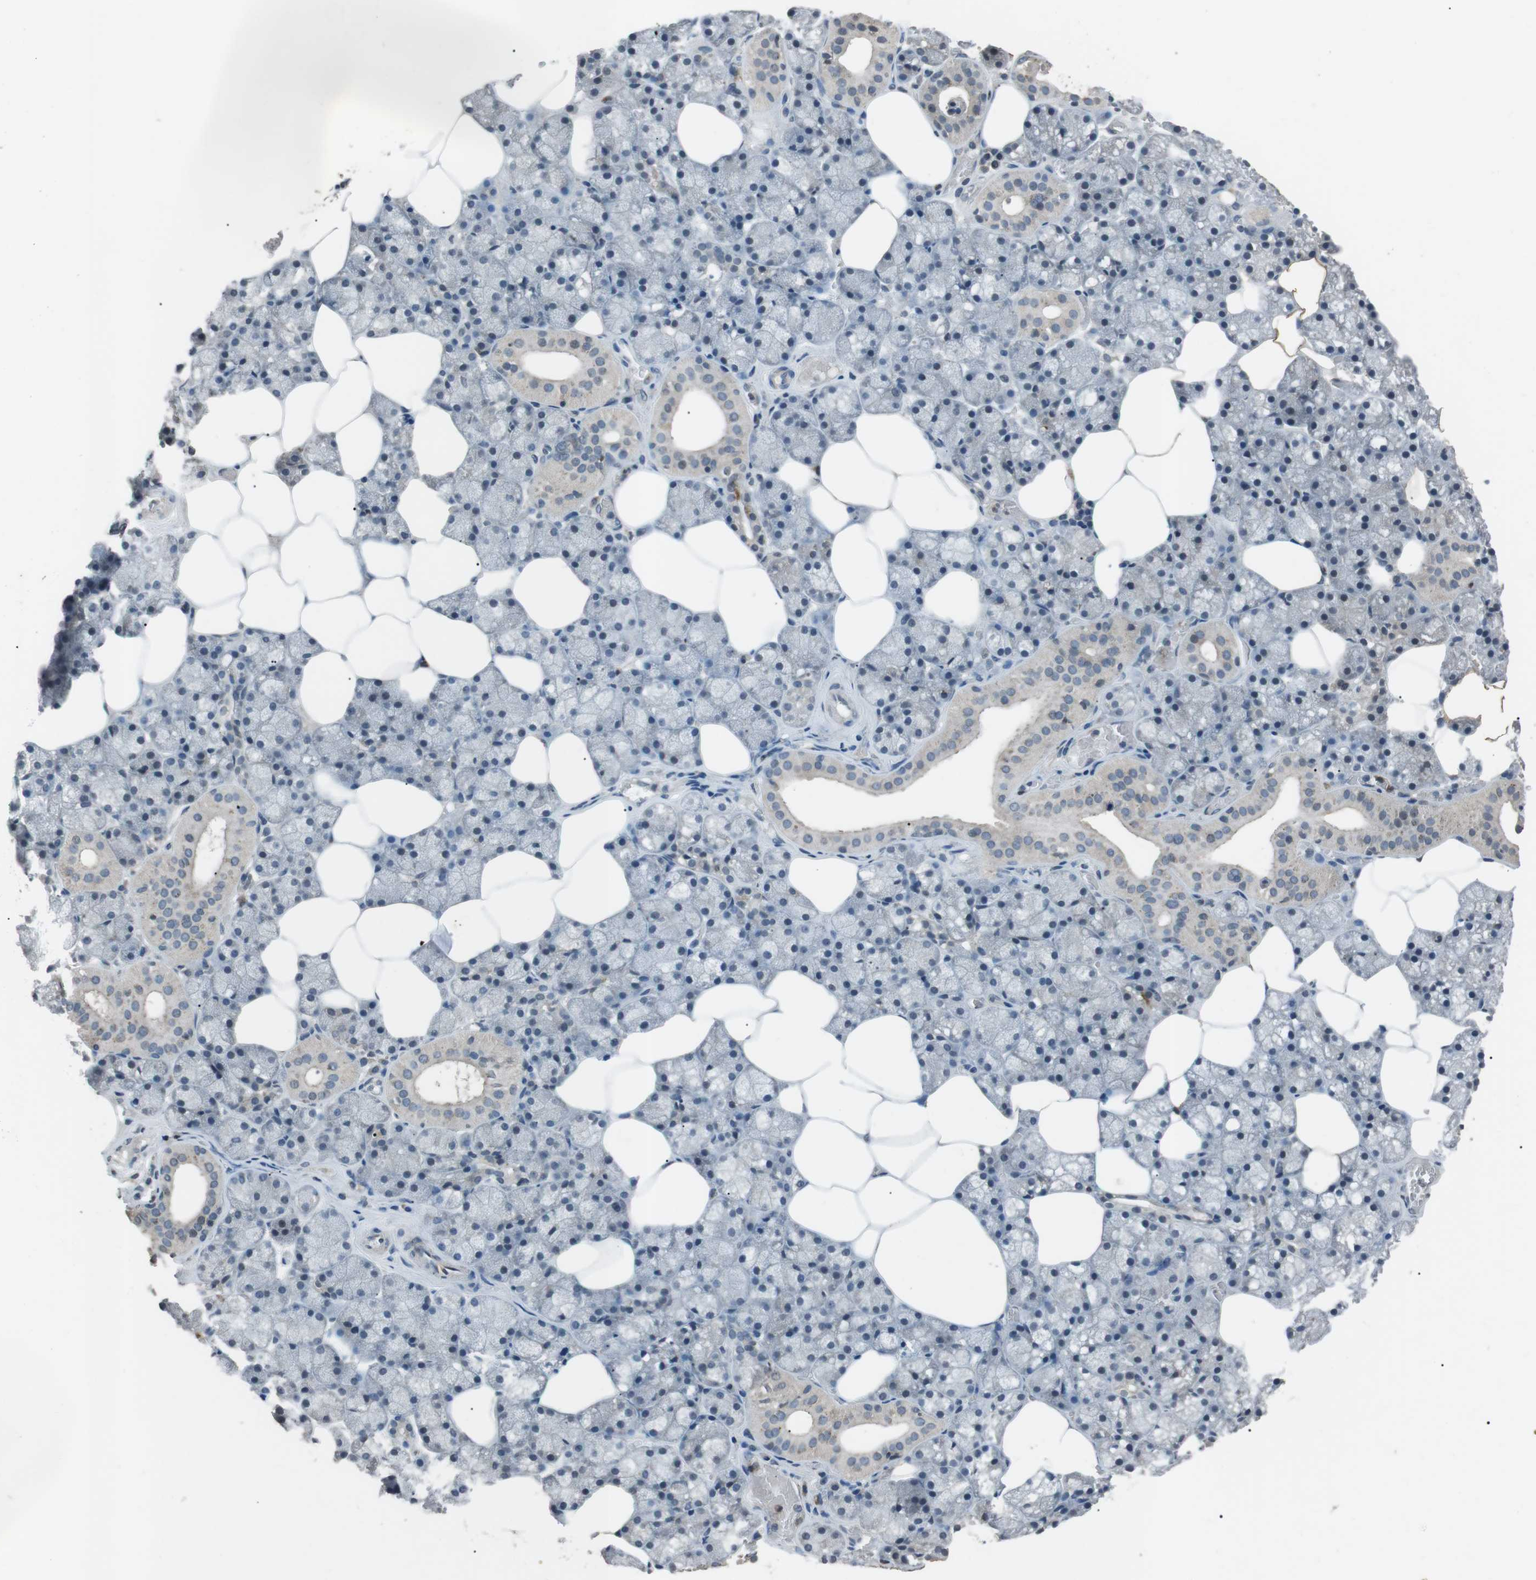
{"staining": {"intensity": "weak", "quantity": "<25%", "location": "cytoplasmic/membranous"}, "tissue": "salivary gland", "cell_type": "Glandular cells", "image_type": "normal", "snomed": [{"axis": "morphology", "description": "Normal tissue, NOS"}, {"axis": "topography", "description": "Salivary gland"}], "caption": "IHC micrograph of unremarkable human salivary gland stained for a protein (brown), which exhibits no expression in glandular cells.", "gene": "NEK7", "patient": {"sex": "male", "age": 62}}